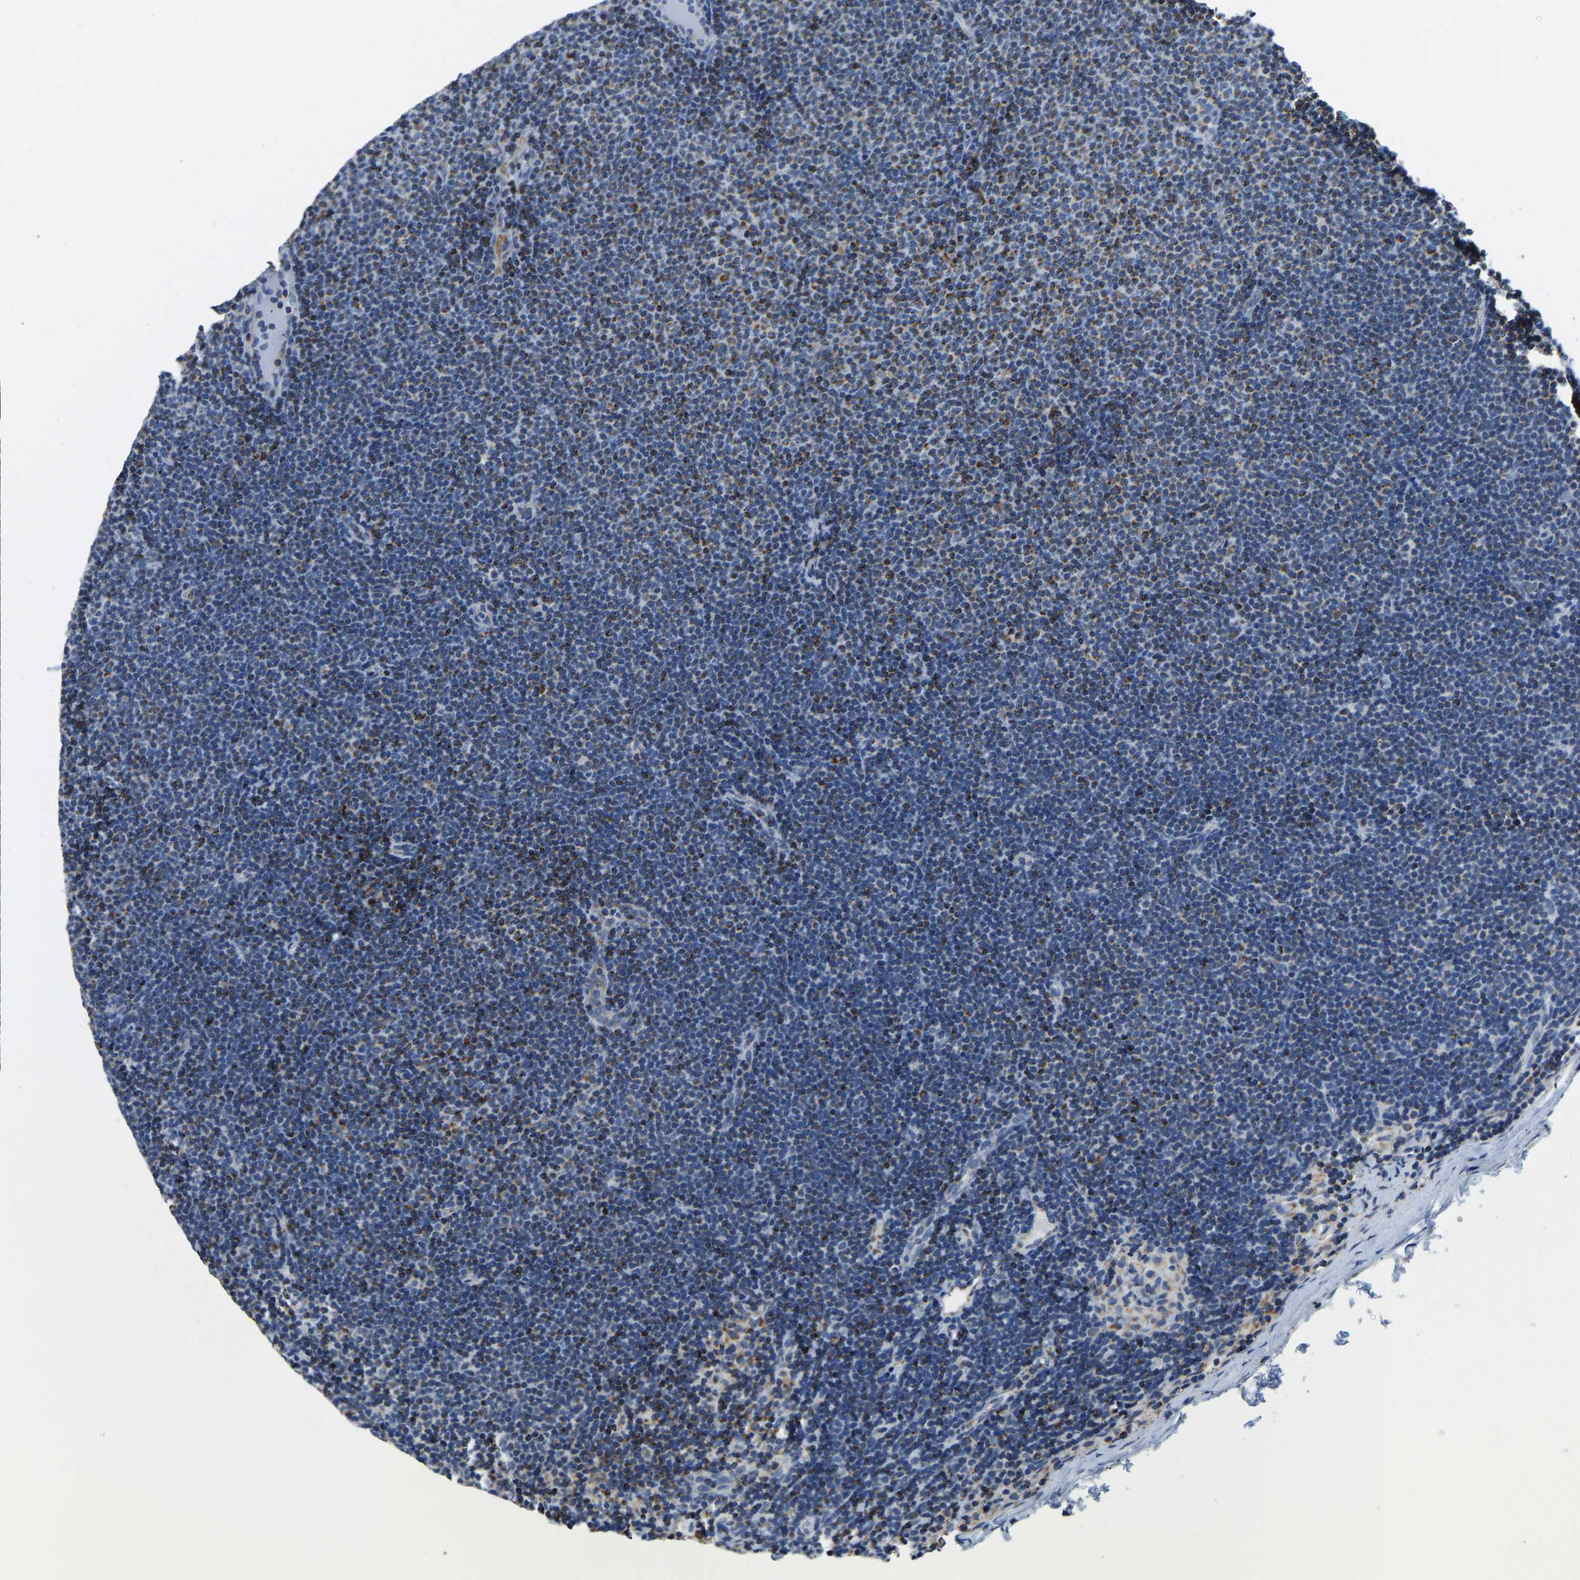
{"staining": {"intensity": "moderate", "quantity": "<25%", "location": "cytoplasmic/membranous"}, "tissue": "lymphoma", "cell_type": "Tumor cells", "image_type": "cancer", "snomed": [{"axis": "morphology", "description": "Malignant lymphoma, non-Hodgkin's type, Low grade"}, {"axis": "topography", "description": "Lymph node"}], "caption": "Low-grade malignant lymphoma, non-Hodgkin's type stained with a protein marker displays moderate staining in tumor cells.", "gene": "SFXN1", "patient": {"sex": "female", "age": 53}}